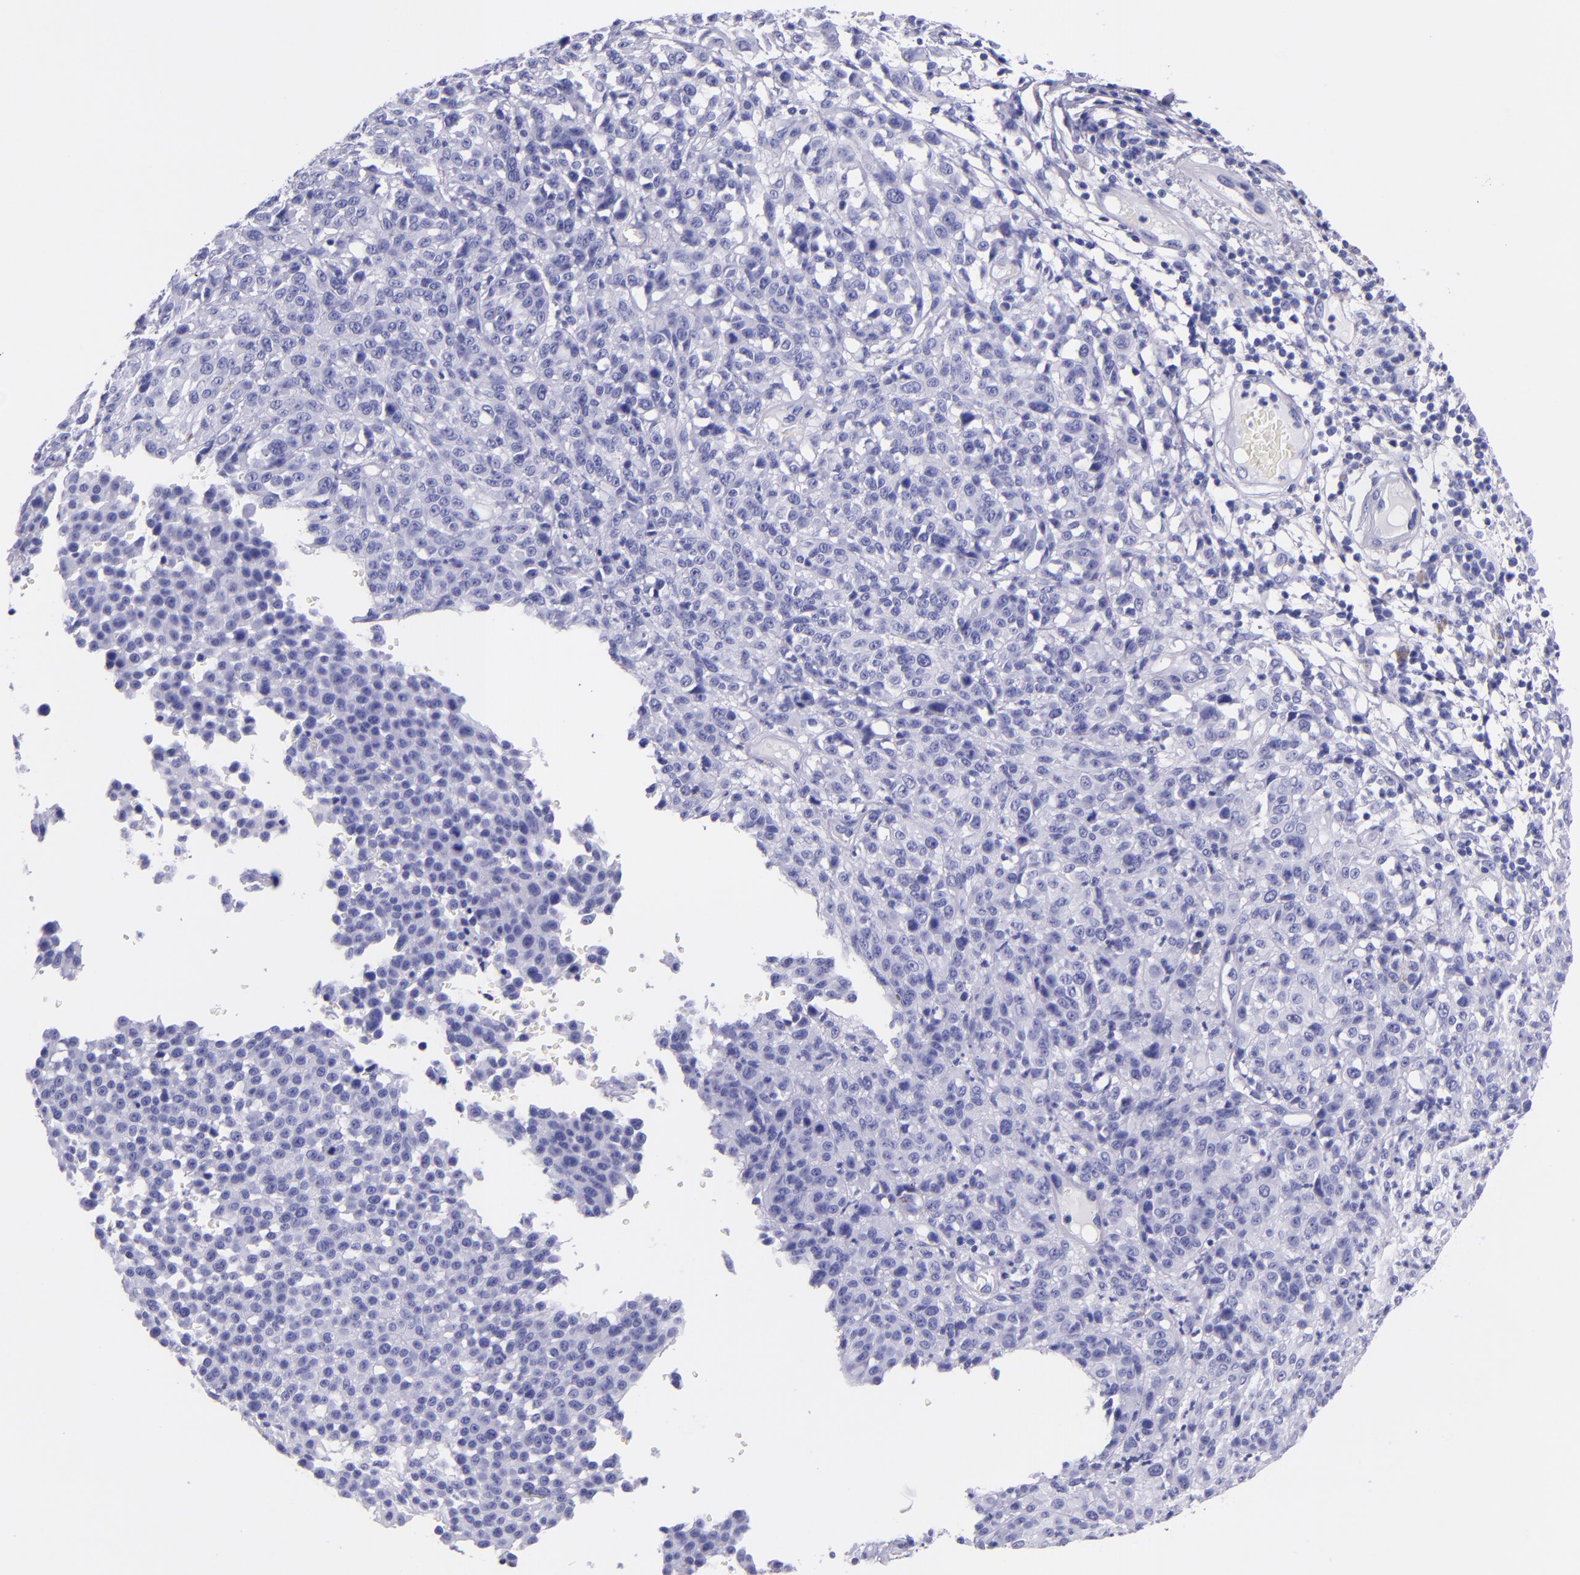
{"staining": {"intensity": "negative", "quantity": "none", "location": "none"}, "tissue": "melanoma", "cell_type": "Tumor cells", "image_type": "cancer", "snomed": [{"axis": "morphology", "description": "Malignant melanoma, NOS"}, {"axis": "topography", "description": "Skin"}], "caption": "DAB immunohistochemical staining of melanoma demonstrates no significant staining in tumor cells. The staining was performed using DAB to visualize the protein expression in brown, while the nuclei were stained in blue with hematoxylin (Magnification: 20x).", "gene": "MBP", "patient": {"sex": "female", "age": 49}}